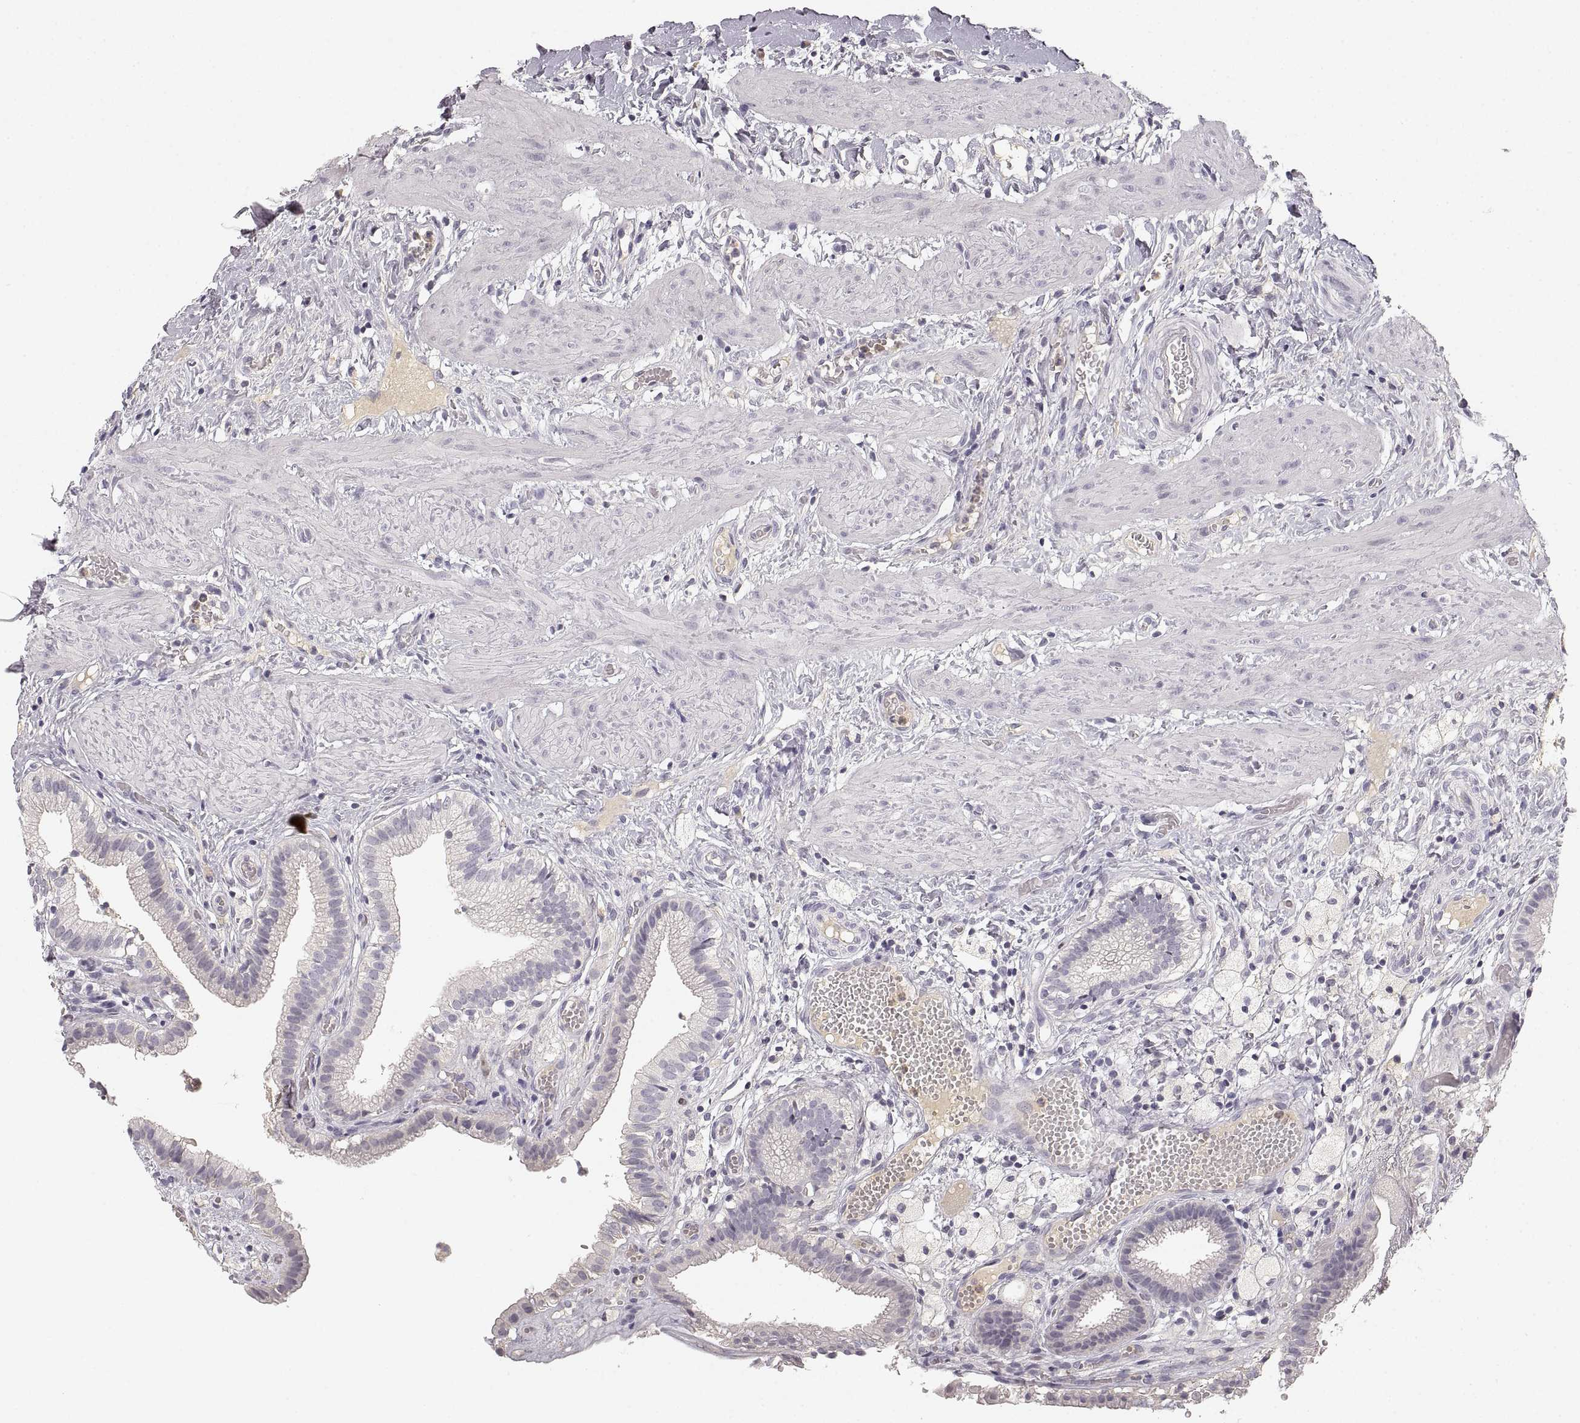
{"staining": {"intensity": "negative", "quantity": "none", "location": "none"}, "tissue": "gallbladder", "cell_type": "Glandular cells", "image_type": "normal", "snomed": [{"axis": "morphology", "description": "Normal tissue, NOS"}, {"axis": "topography", "description": "Gallbladder"}], "caption": "DAB (3,3'-diaminobenzidine) immunohistochemical staining of benign human gallbladder shows no significant expression in glandular cells.", "gene": "RUNDC3A", "patient": {"sex": "female", "age": 24}}